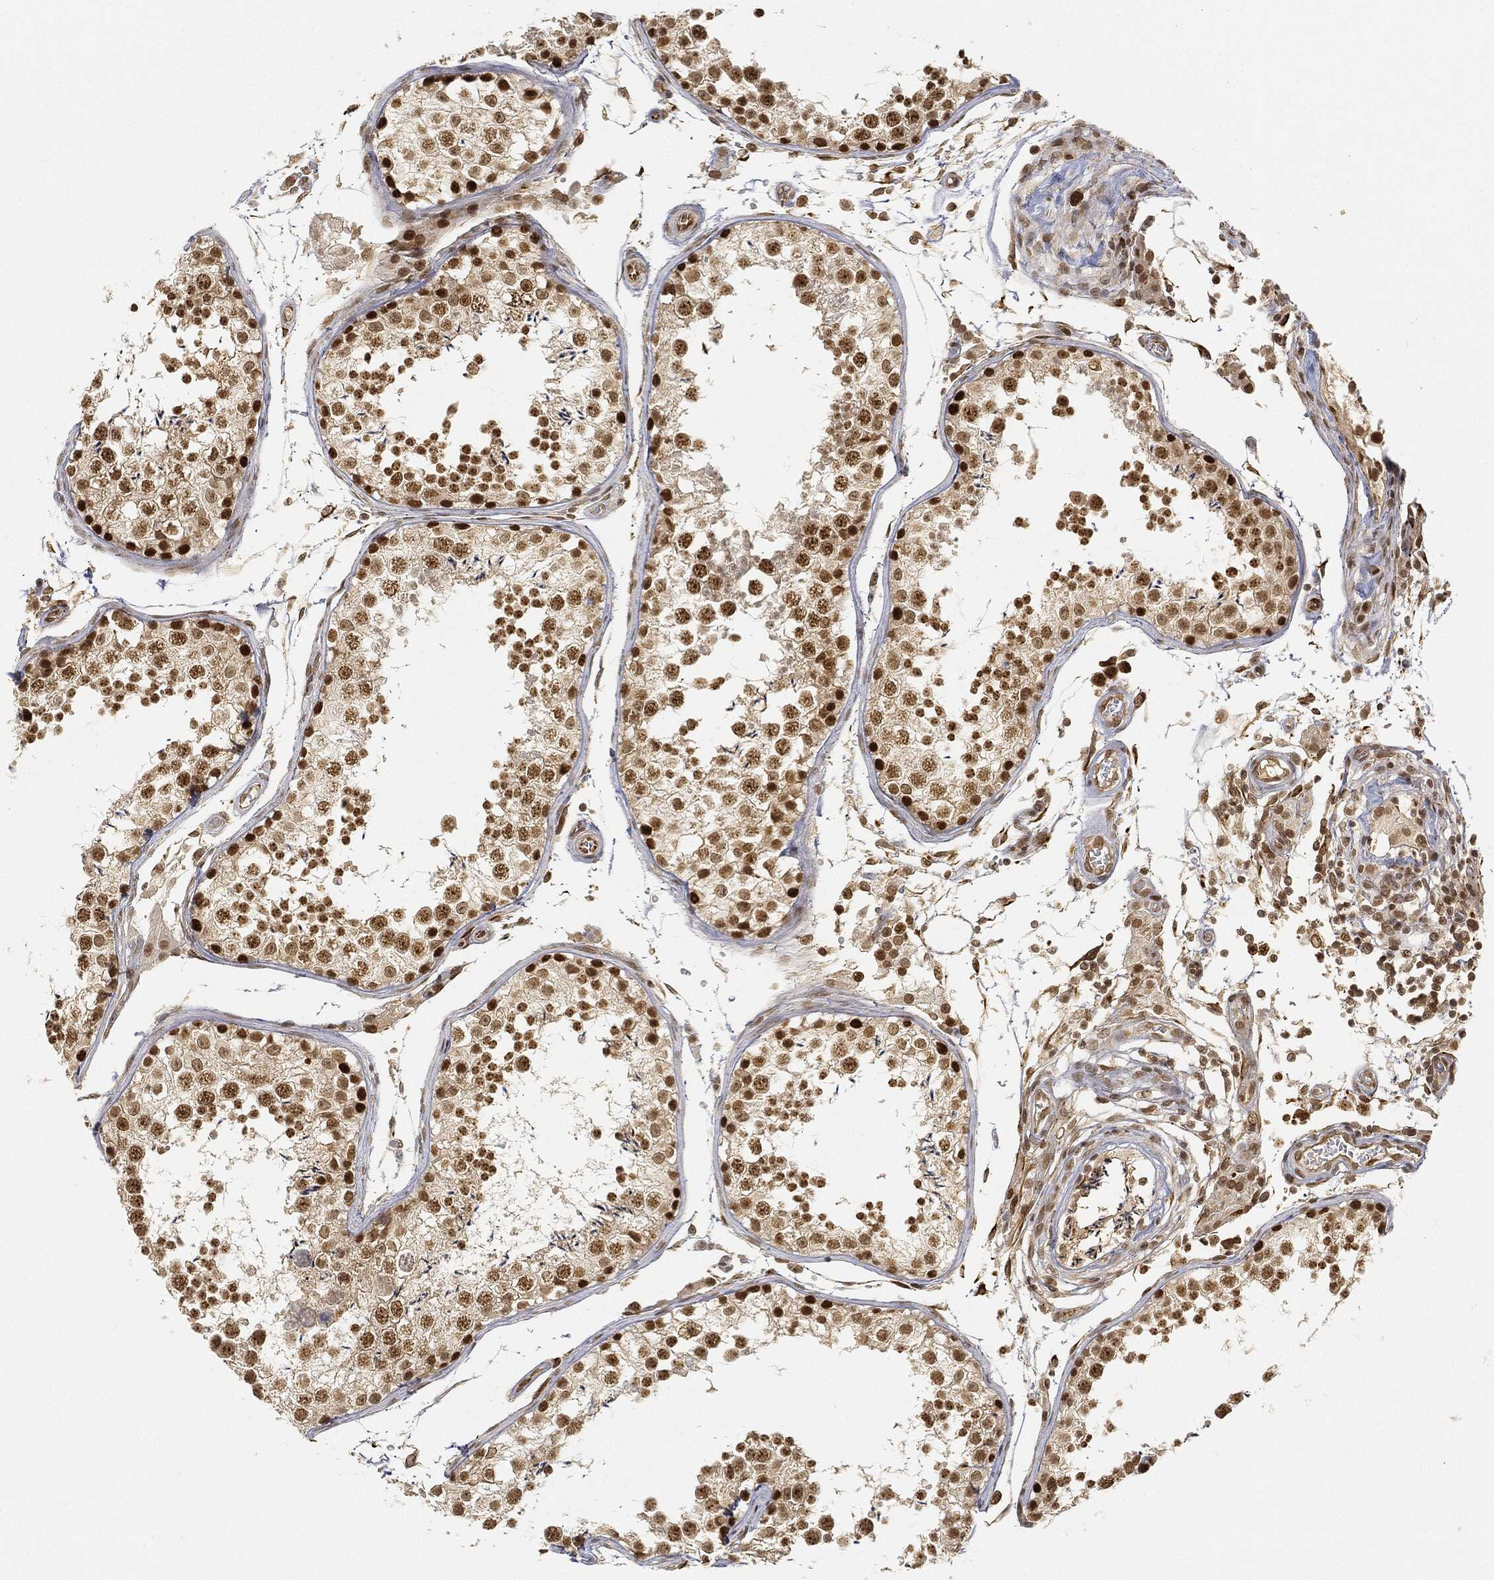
{"staining": {"intensity": "strong", "quantity": "<25%", "location": "nuclear"}, "tissue": "testis", "cell_type": "Cells in seminiferous ducts", "image_type": "normal", "snomed": [{"axis": "morphology", "description": "Normal tissue, NOS"}, {"axis": "topography", "description": "Testis"}], "caption": "A high-resolution image shows immunohistochemistry staining of benign testis, which exhibits strong nuclear expression in about <25% of cells in seminiferous ducts.", "gene": "CIB1", "patient": {"sex": "male", "age": 29}}